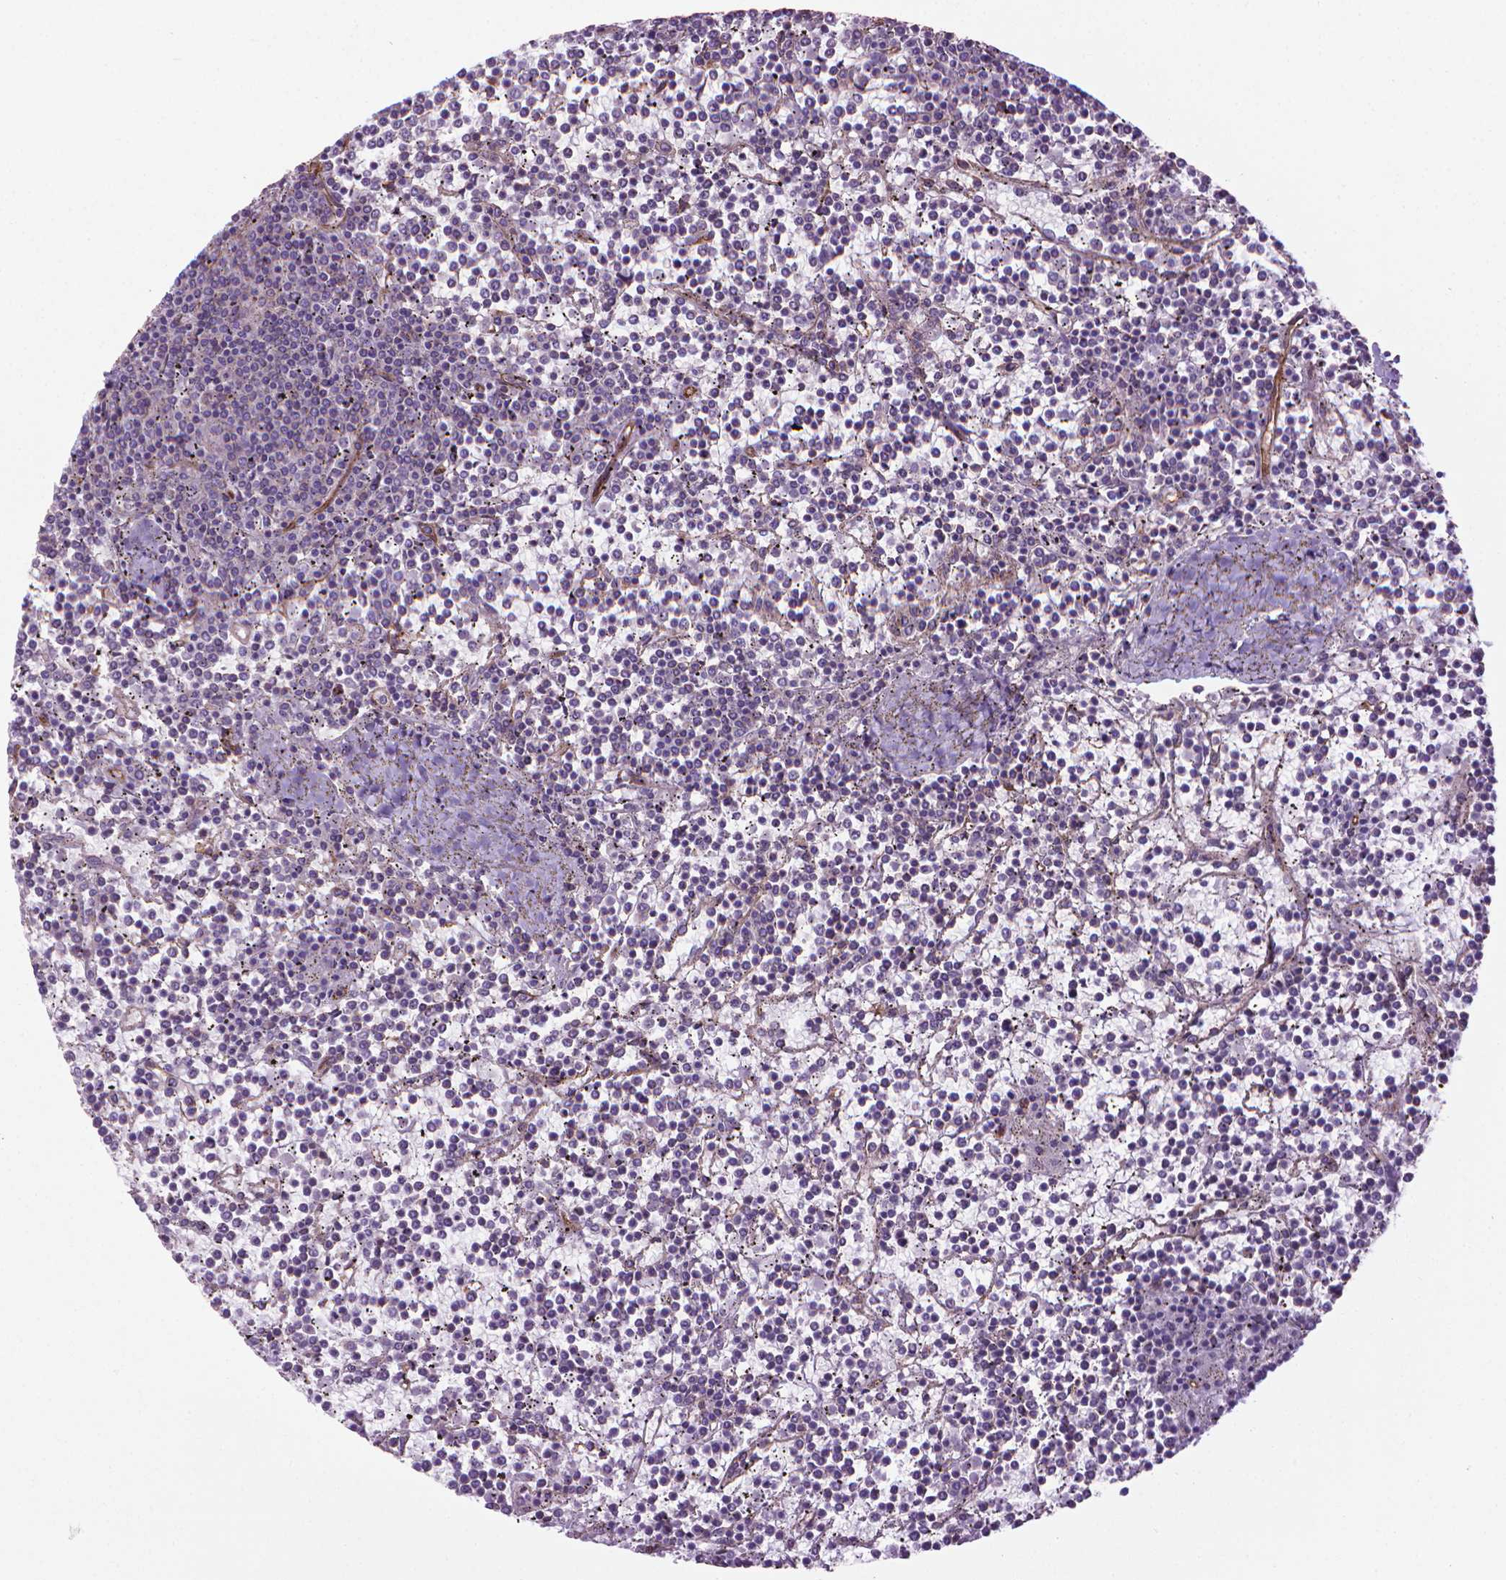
{"staining": {"intensity": "negative", "quantity": "none", "location": "none"}, "tissue": "lymphoma", "cell_type": "Tumor cells", "image_type": "cancer", "snomed": [{"axis": "morphology", "description": "Malignant lymphoma, non-Hodgkin's type, Low grade"}, {"axis": "topography", "description": "Spleen"}], "caption": "This is an immunohistochemistry (IHC) micrograph of human malignant lymphoma, non-Hodgkin's type (low-grade). There is no staining in tumor cells.", "gene": "TENT5A", "patient": {"sex": "female", "age": 19}}